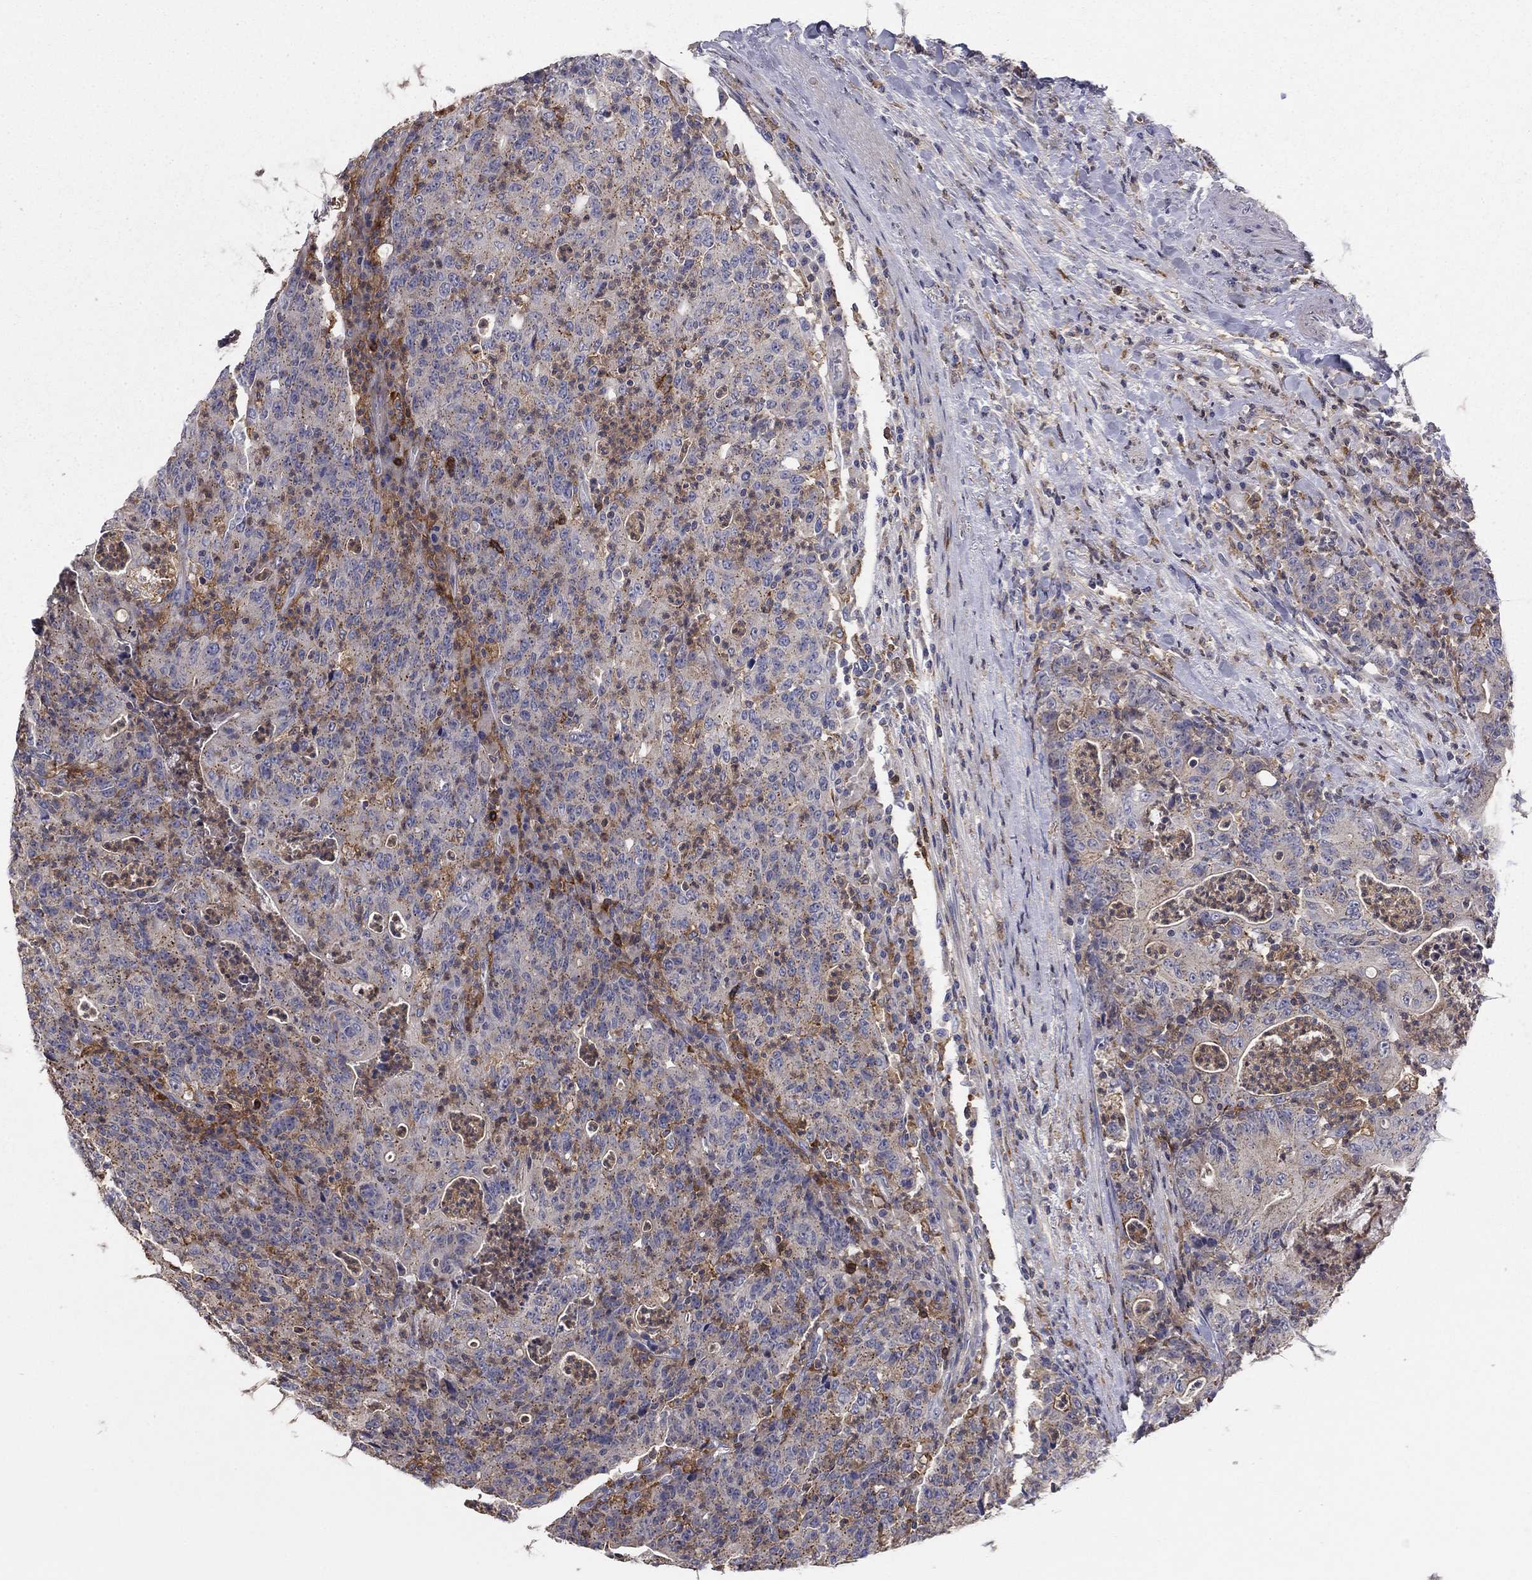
{"staining": {"intensity": "moderate", "quantity": "<25%", "location": "cytoplasmic/membranous"}, "tissue": "colorectal cancer", "cell_type": "Tumor cells", "image_type": "cancer", "snomed": [{"axis": "morphology", "description": "Adenocarcinoma, NOS"}, {"axis": "topography", "description": "Colon"}], "caption": "Adenocarcinoma (colorectal) stained with a brown dye reveals moderate cytoplasmic/membranous positive expression in about <25% of tumor cells.", "gene": "PLCB2", "patient": {"sex": "male", "age": 70}}